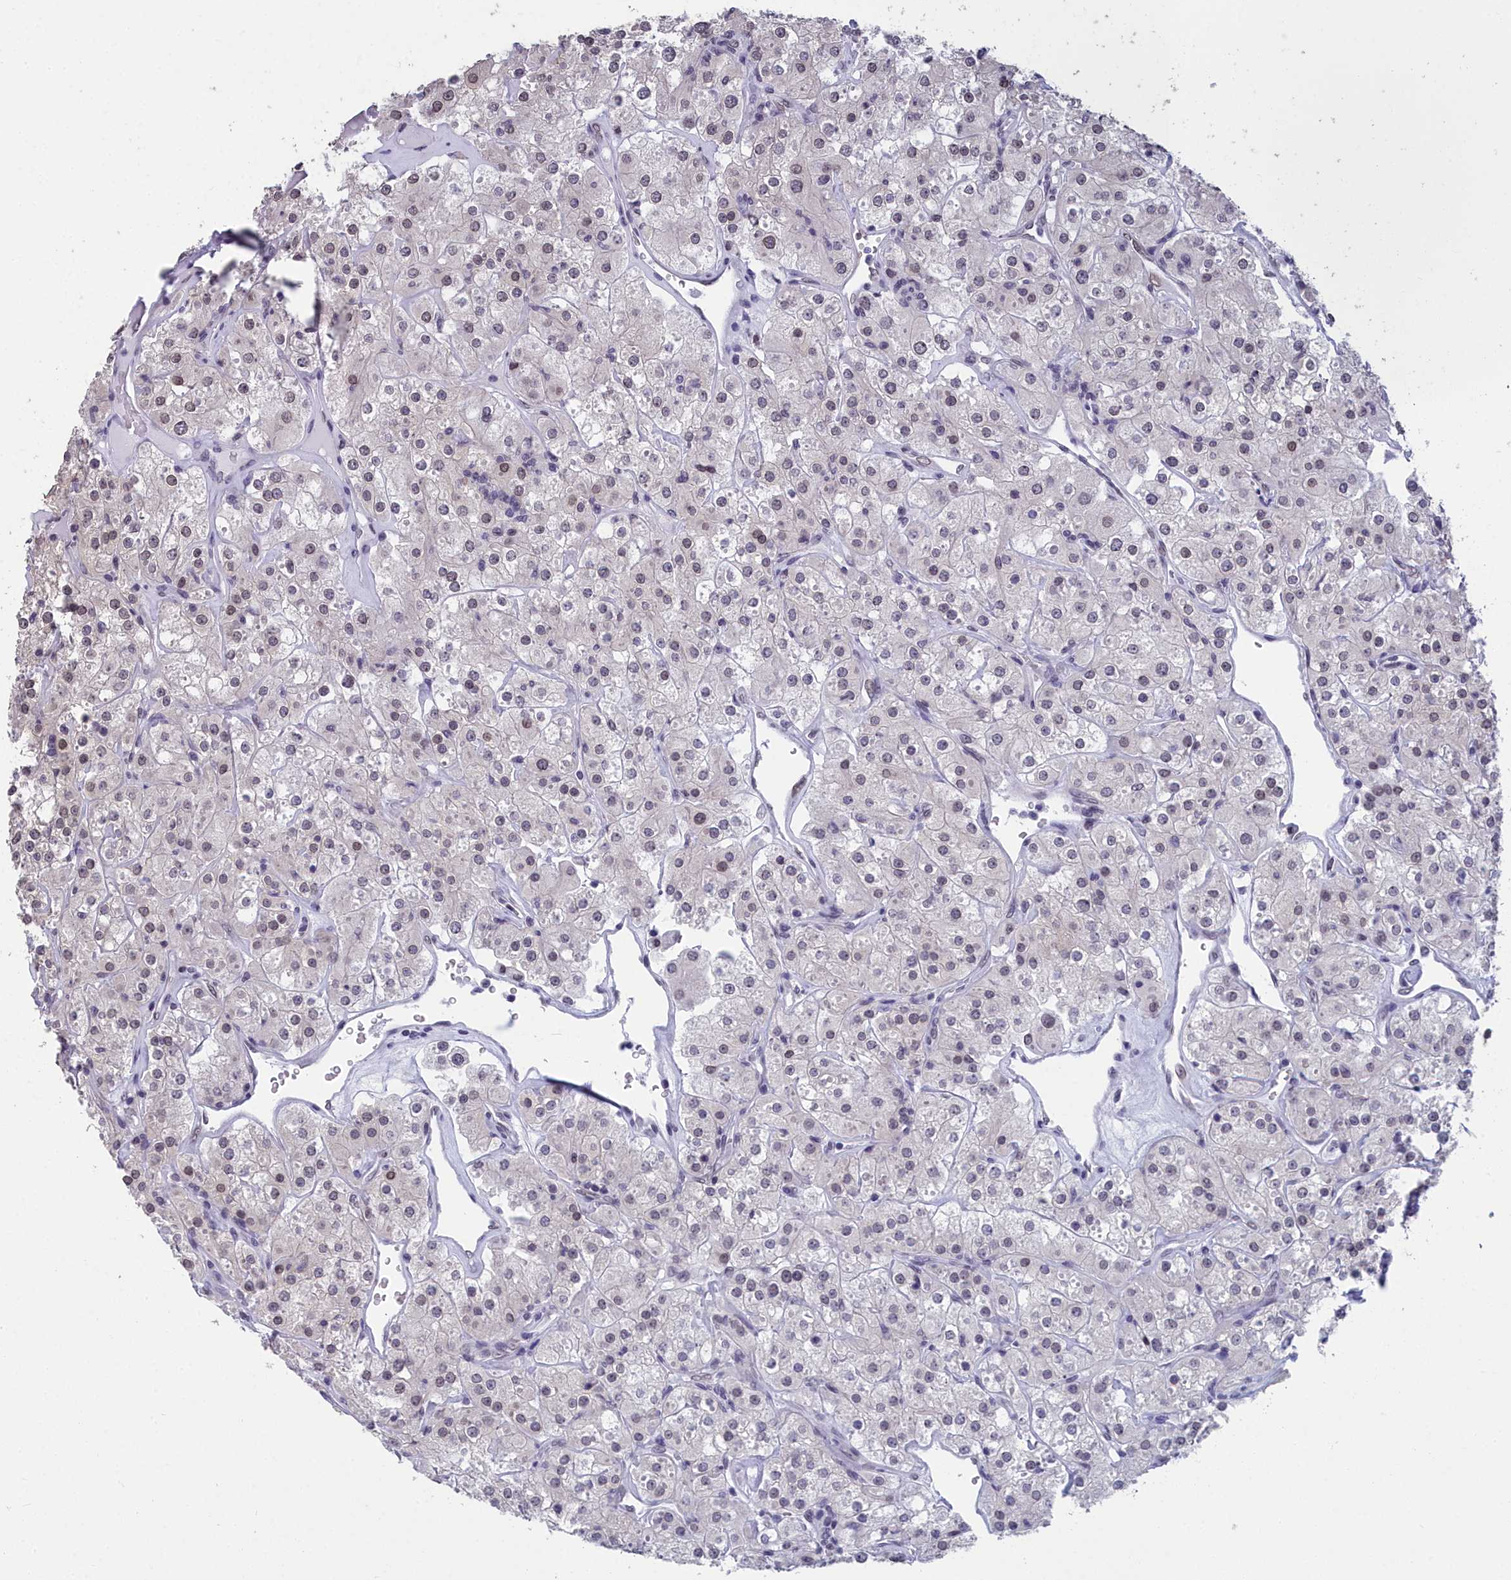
{"staining": {"intensity": "weak", "quantity": "25%-75%", "location": "nuclear"}, "tissue": "renal cancer", "cell_type": "Tumor cells", "image_type": "cancer", "snomed": [{"axis": "morphology", "description": "Adenocarcinoma, NOS"}, {"axis": "topography", "description": "Kidney"}], "caption": "The immunohistochemical stain labels weak nuclear positivity in tumor cells of renal cancer tissue.", "gene": "CCDC97", "patient": {"sex": "male", "age": 77}}